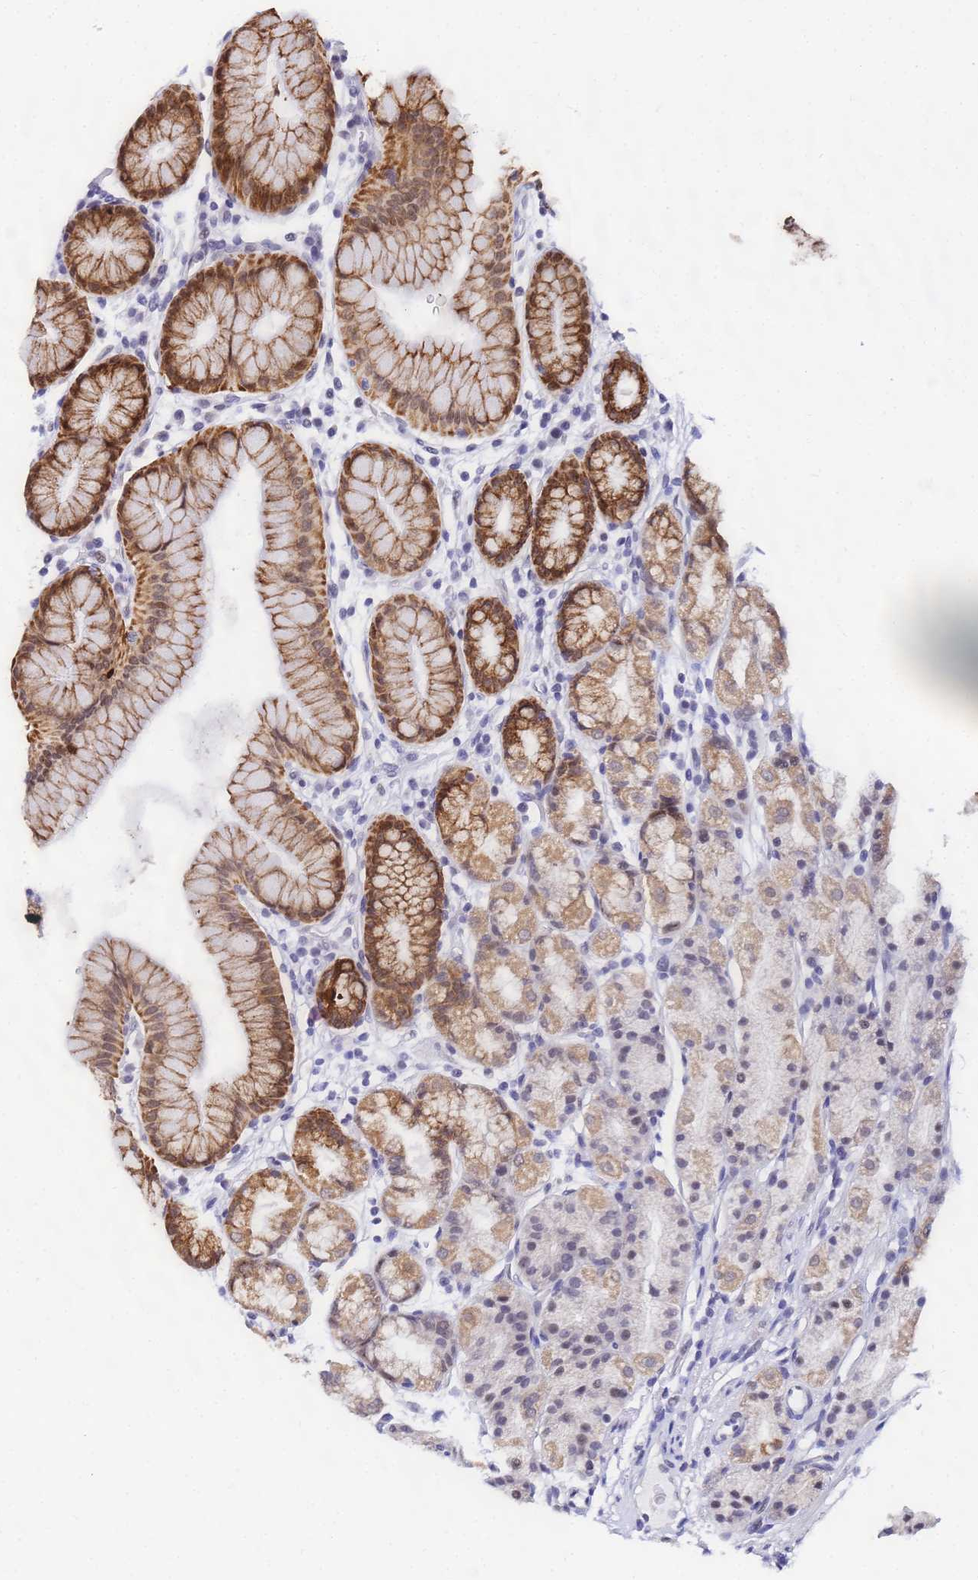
{"staining": {"intensity": "moderate", "quantity": ">75%", "location": "cytoplasmic/membranous"}, "tissue": "stomach", "cell_type": "Glandular cells", "image_type": "normal", "snomed": [{"axis": "morphology", "description": "Normal tissue, NOS"}, {"axis": "topography", "description": "Stomach, upper"}], "caption": "About >75% of glandular cells in normal stomach display moderate cytoplasmic/membranous protein expression as visualized by brown immunohistochemical staining.", "gene": "CKMT1A", "patient": {"sex": "male", "age": 47}}